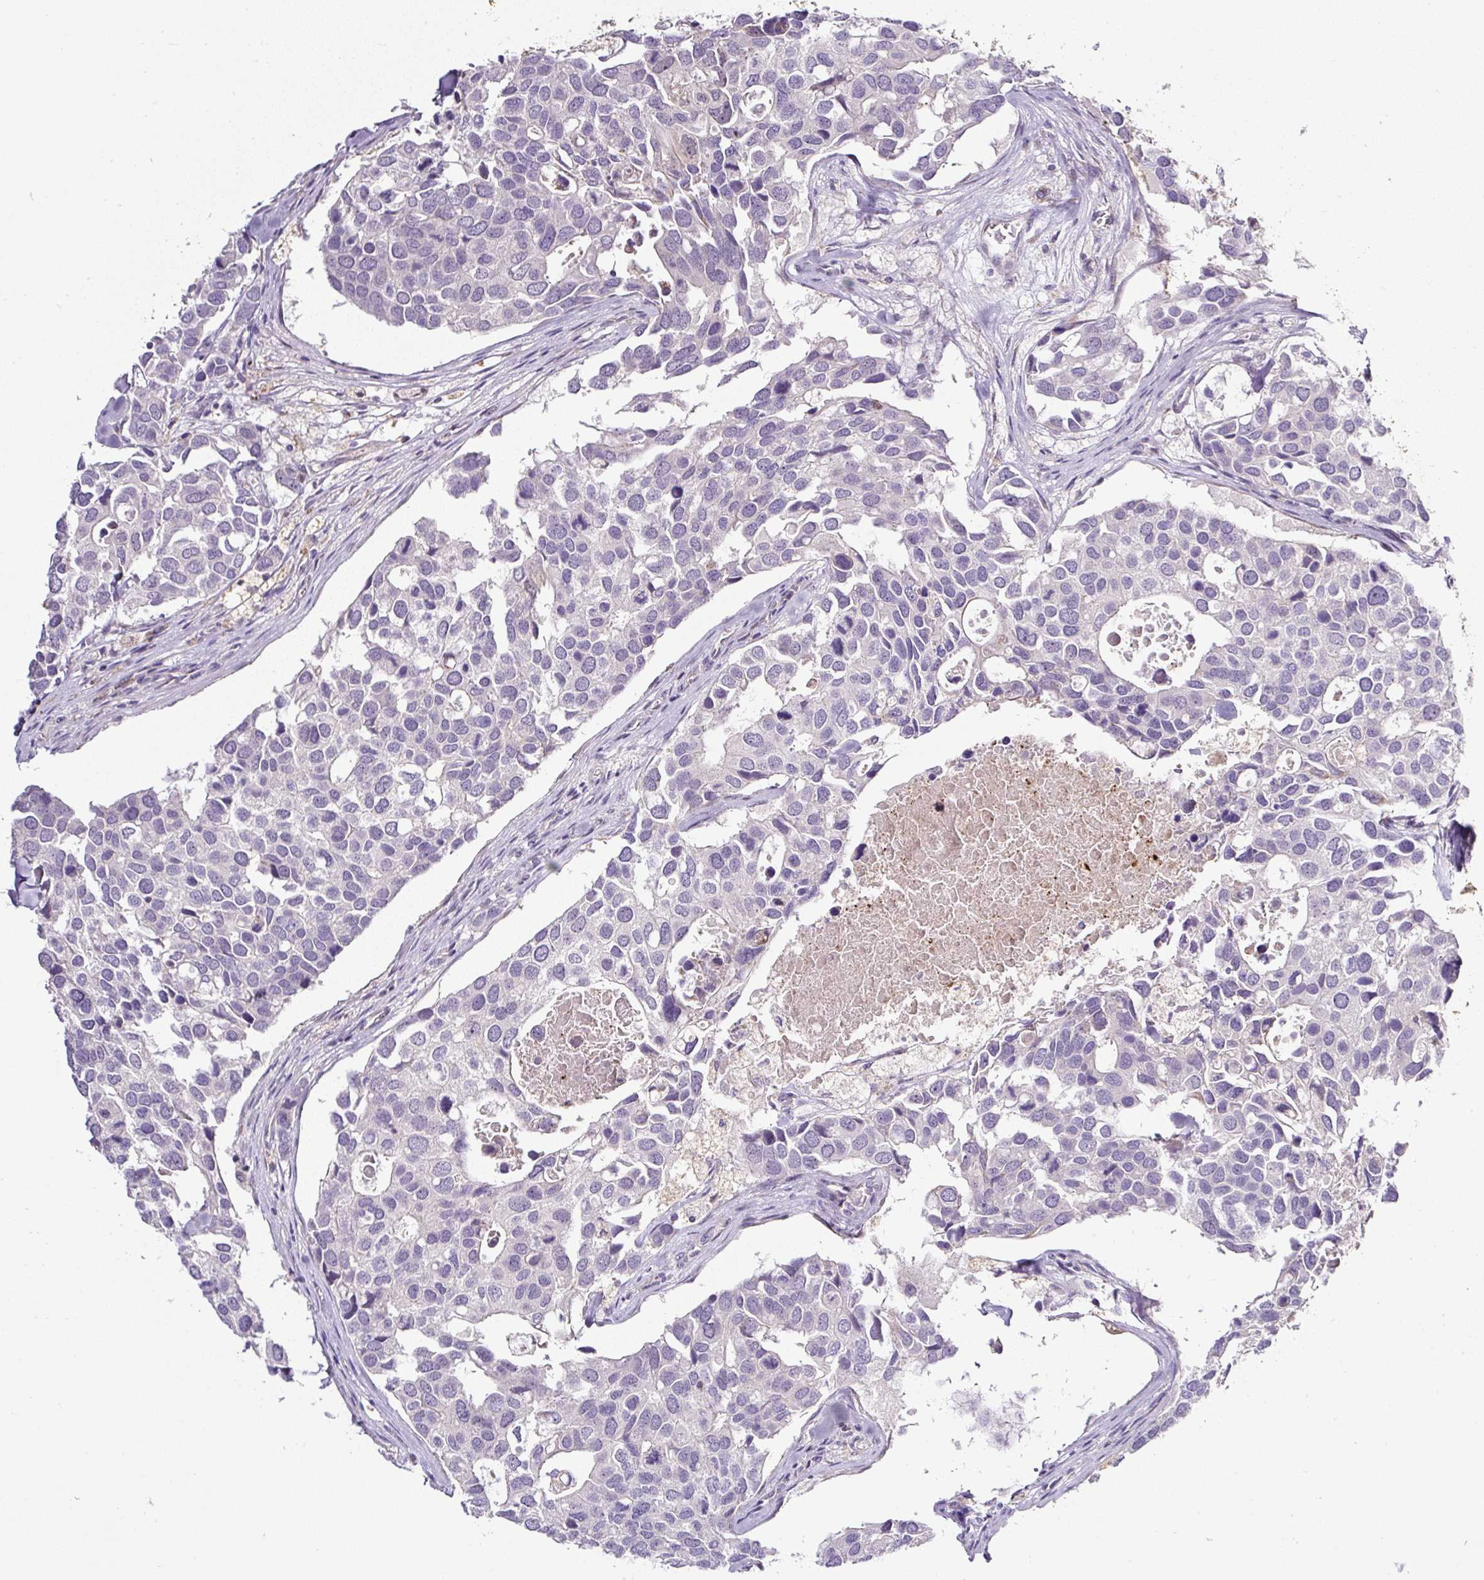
{"staining": {"intensity": "negative", "quantity": "none", "location": "none"}, "tissue": "breast cancer", "cell_type": "Tumor cells", "image_type": "cancer", "snomed": [{"axis": "morphology", "description": "Duct carcinoma"}, {"axis": "topography", "description": "Breast"}], "caption": "This is an immunohistochemistry (IHC) histopathology image of human intraductal carcinoma (breast). There is no expression in tumor cells.", "gene": "HPS4", "patient": {"sex": "female", "age": 83}}